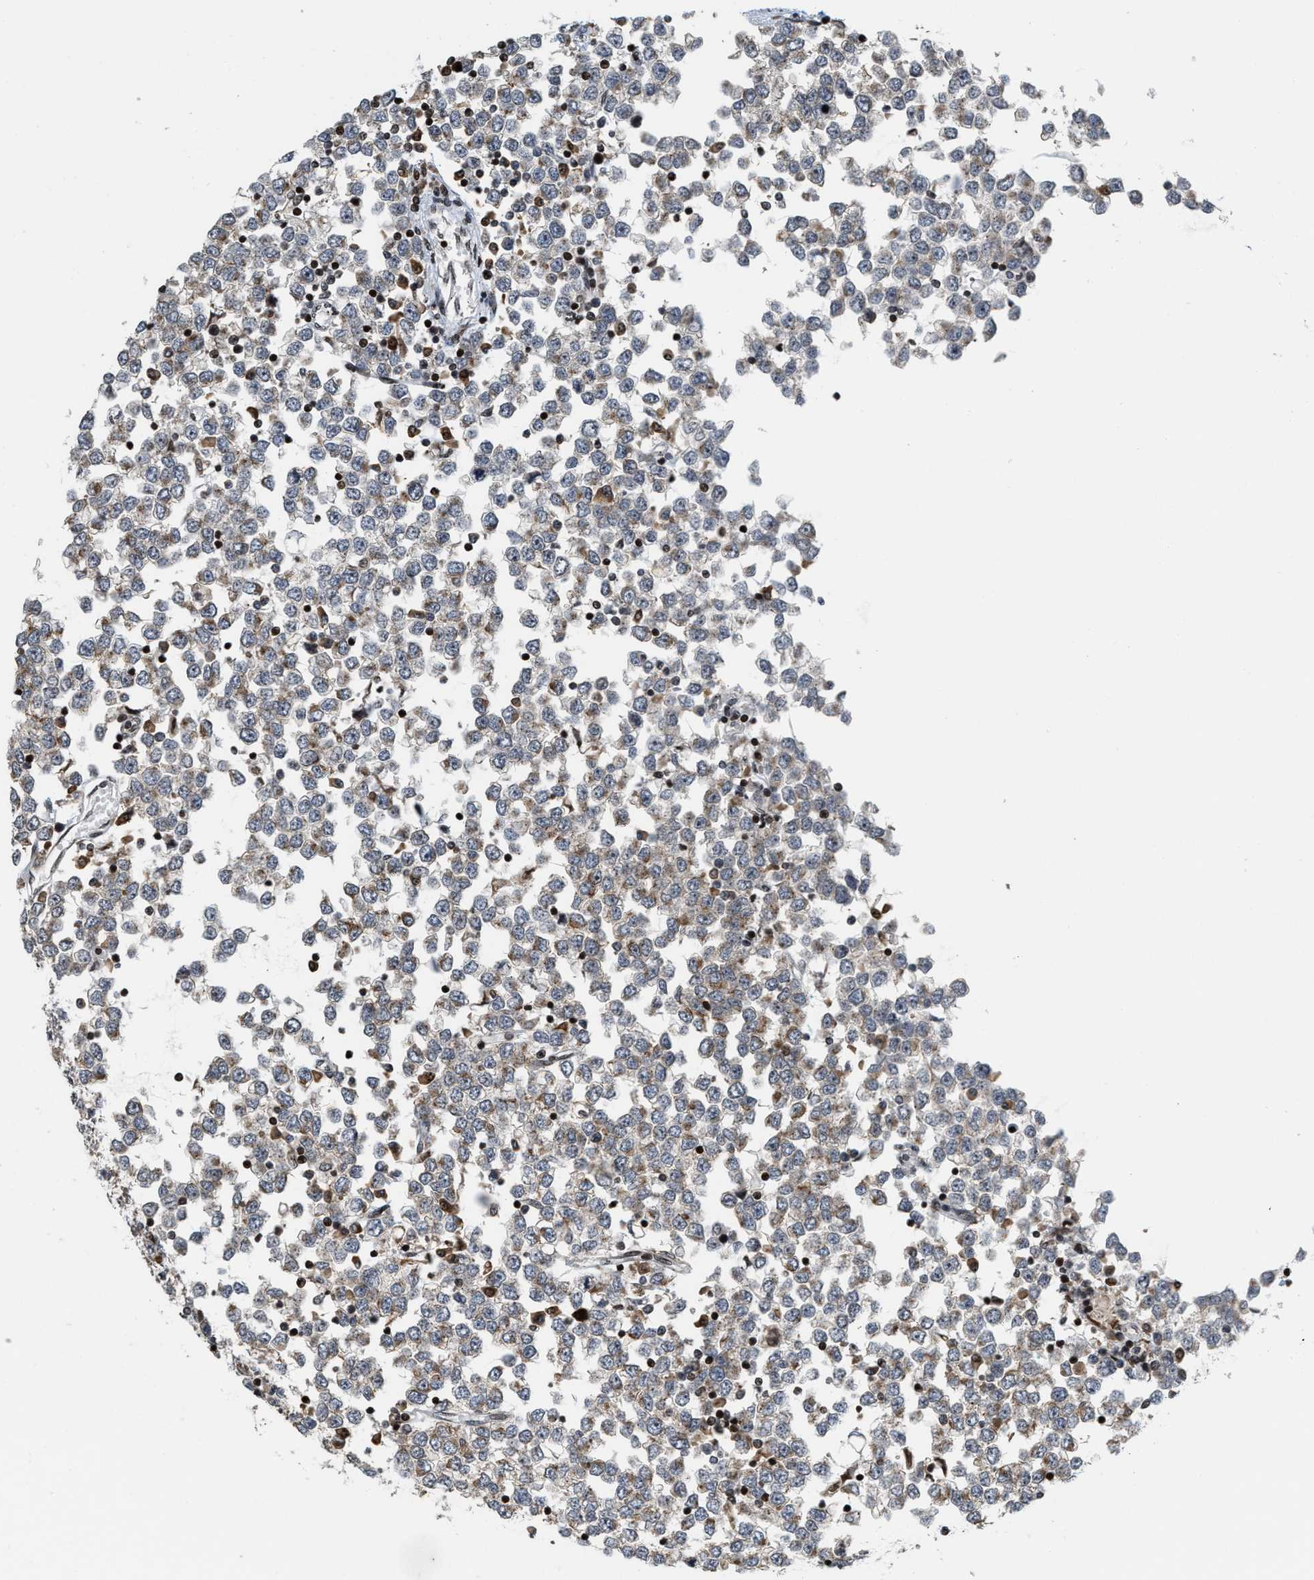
{"staining": {"intensity": "weak", "quantity": ">75%", "location": "cytoplasmic/membranous"}, "tissue": "testis cancer", "cell_type": "Tumor cells", "image_type": "cancer", "snomed": [{"axis": "morphology", "description": "Seminoma, NOS"}, {"axis": "topography", "description": "Testis"}], "caption": "Weak cytoplasmic/membranous expression is present in about >75% of tumor cells in testis cancer (seminoma).", "gene": "PDZD2", "patient": {"sex": "male", "age": 65}}